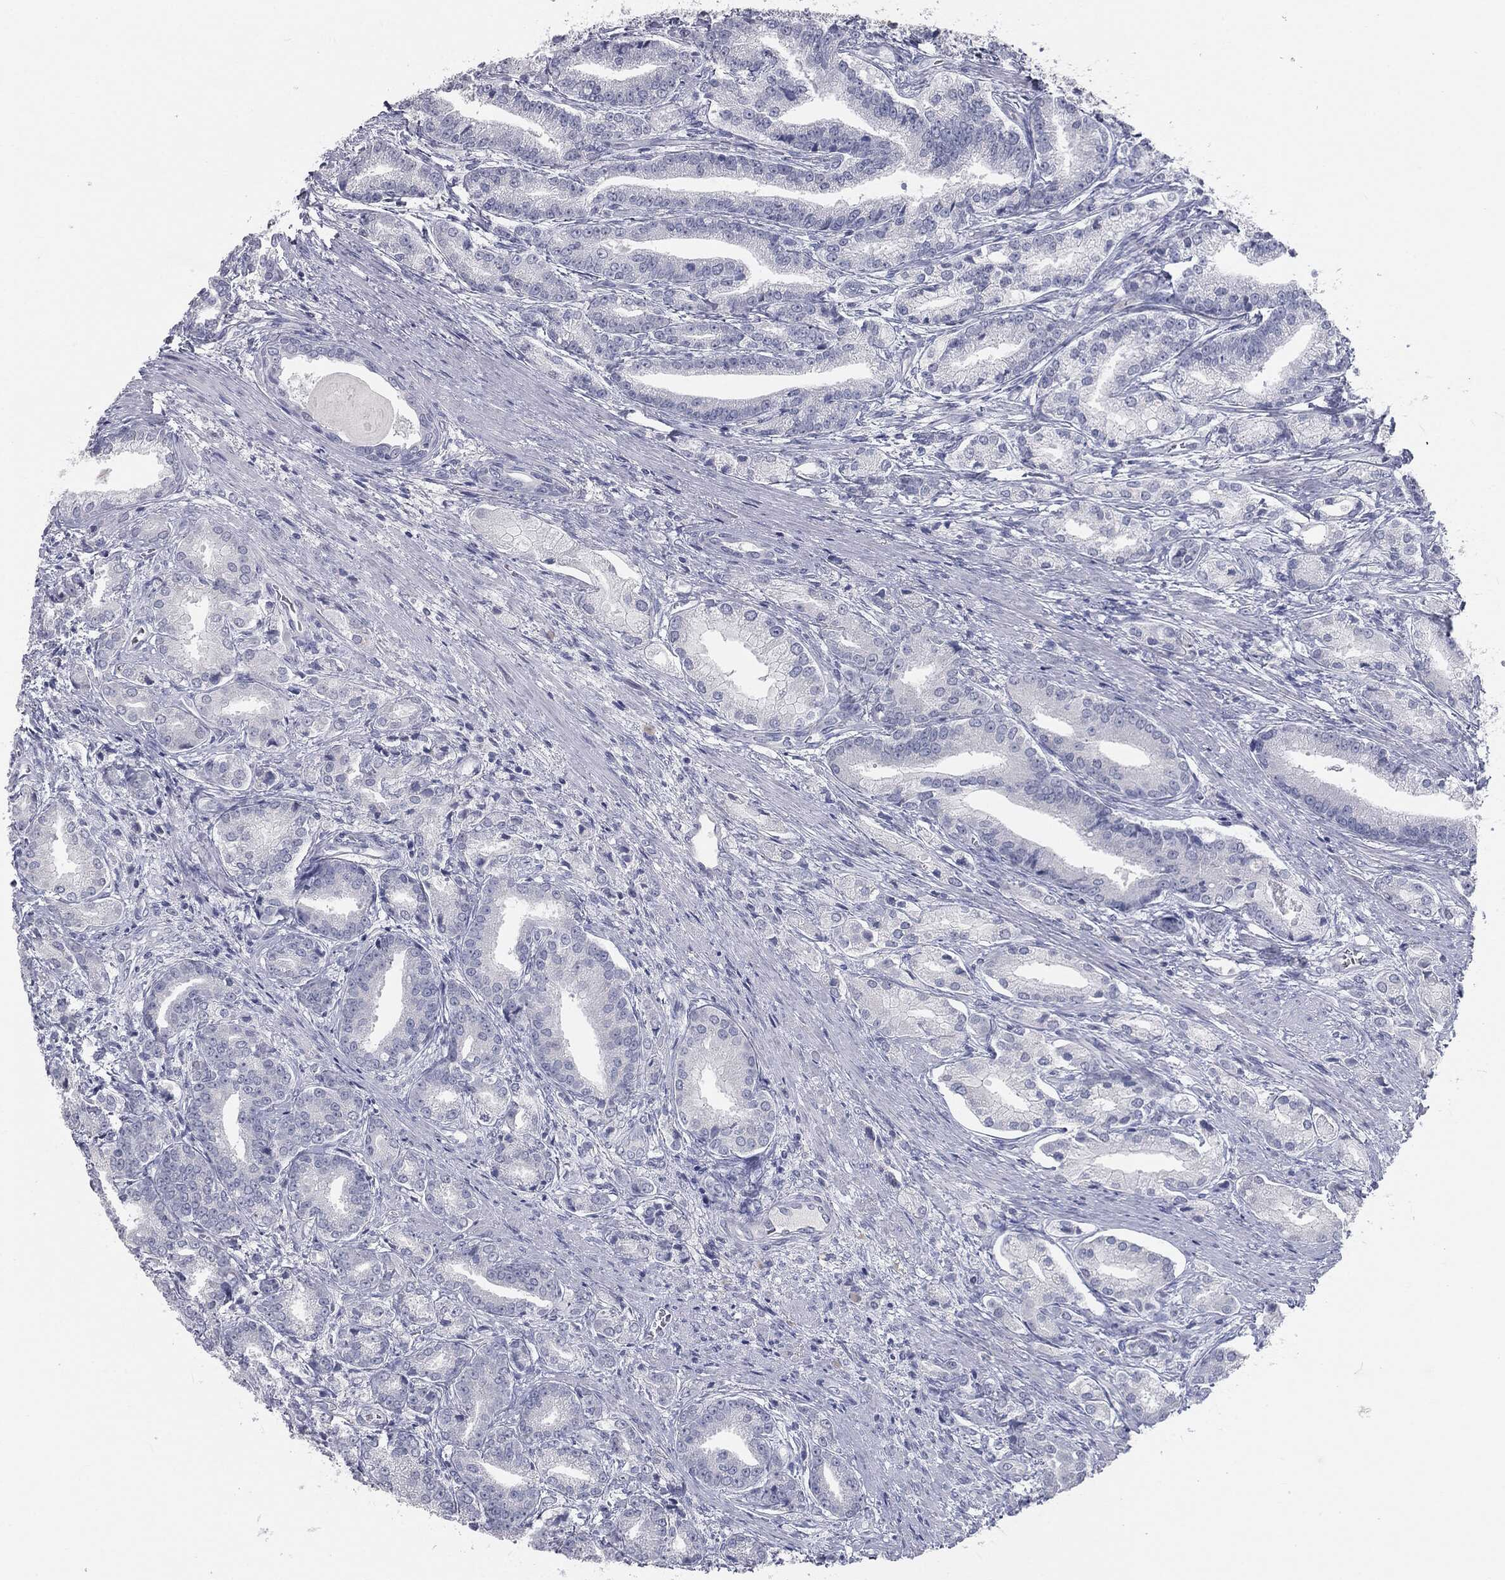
{"staining": {"intensity": "negative", "quantity": "none", "location": "none"}, "tissue": "prostate cancer", "cell_type": "Tumor cells", "image_type": "cancer", "snomed": [{"axis": "morphology", "description": "Adenocarcinoma, High grade"}, {"axis": "topography", "description": "Prostate and seminal vesicle, NOS"}], "caption": "Immunohistochemistry image of neoplastic tissue: human prostate cancer (adenocarcinoma (high-grade)) stained with DAB (3,3'-diaminobenzidine) displays no significant protein positivity in tumor cells. The staining is performed using DAB (3,3'-diaminobenzidine) brown chromogen with nuclei counter-stained in using hematoxylin.", "gene": "PRAME", "patient": {"sex": "male", "age": 61}}